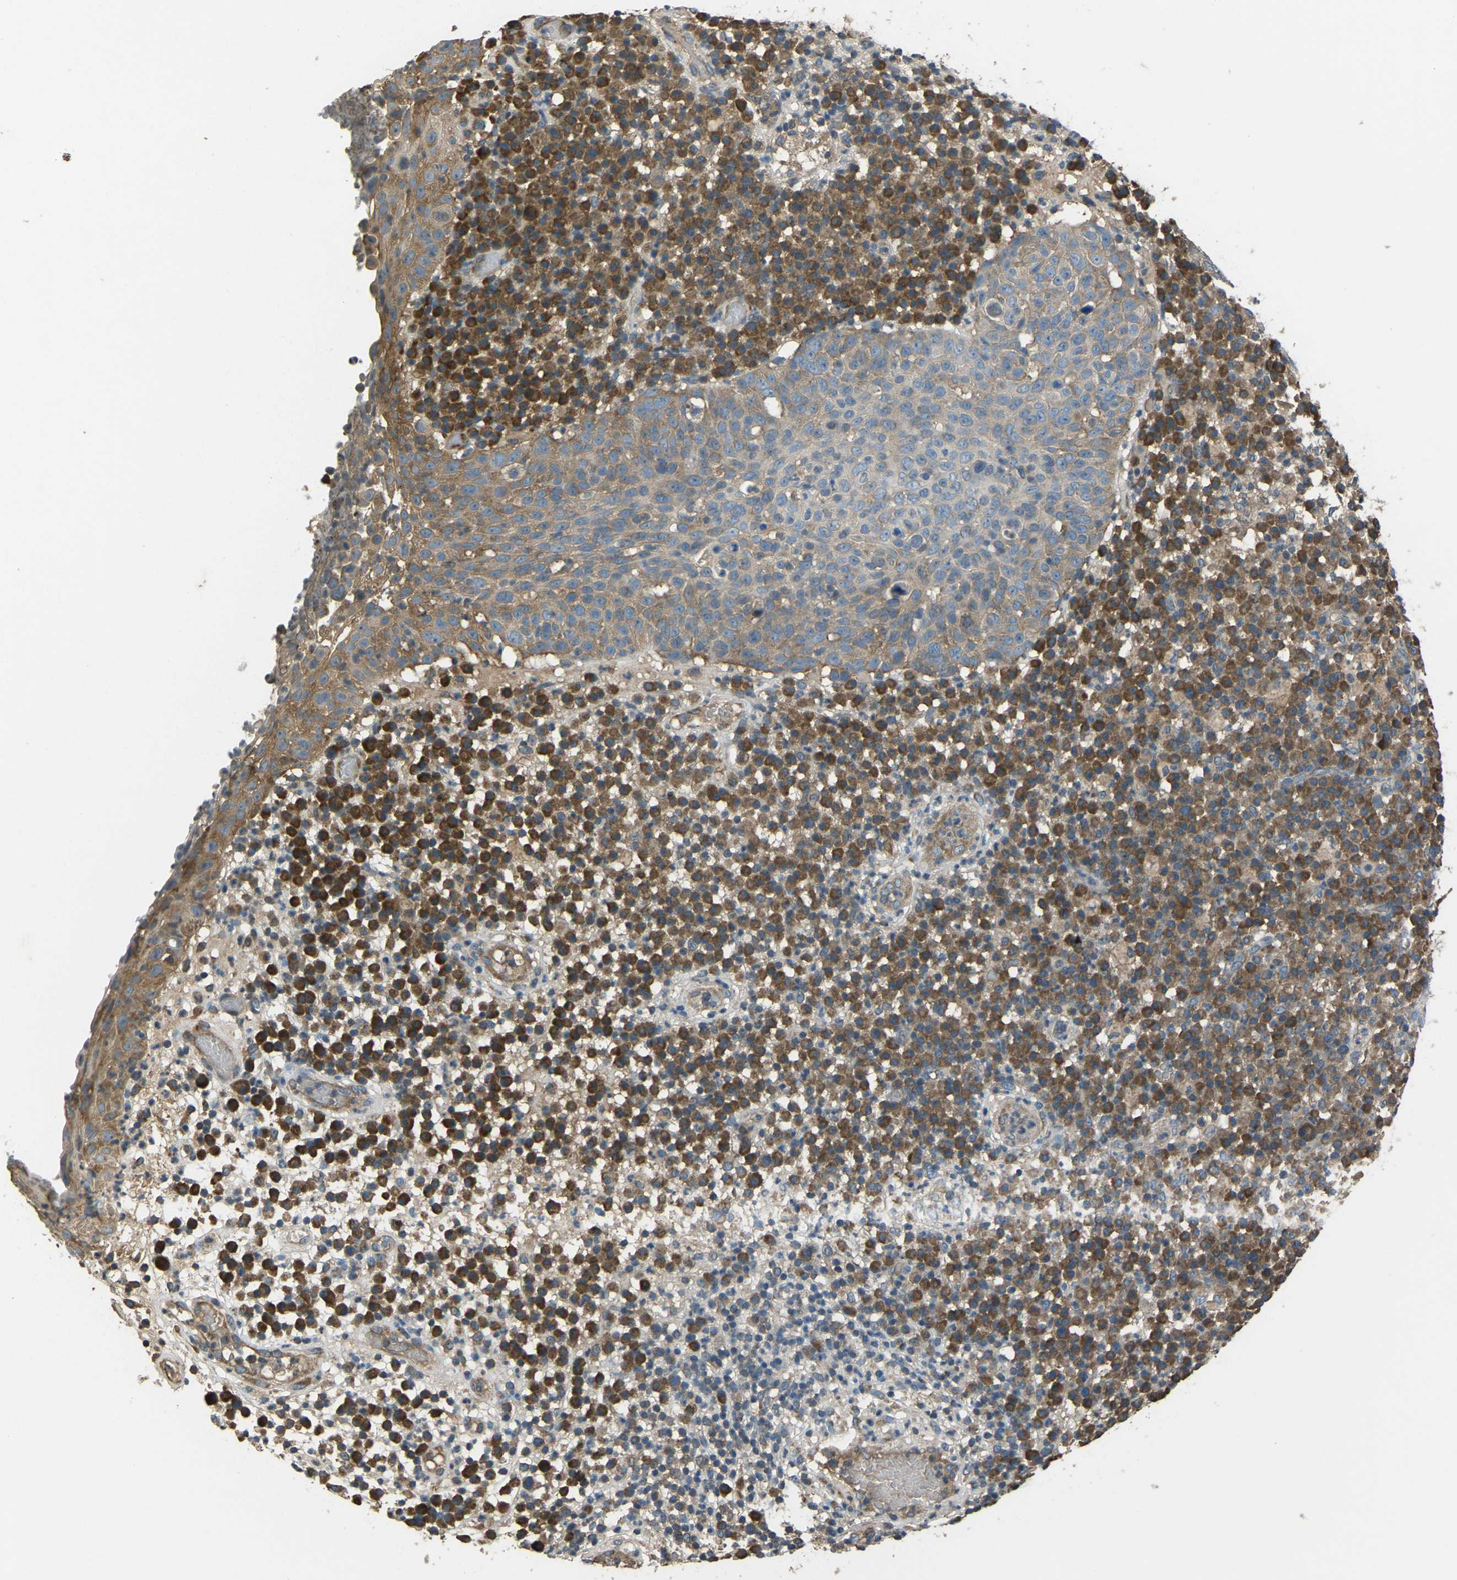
{"staining": {"intensity": "moderate", "quantity": ">75%", "location": "cytoplasmic/membranous"}, "tissue": "skin cancer", "cell_type": "Tumor cells", "image_type": "cancer", "snomed": [{"axis": "morphology", "description": "Squamous cell carcinoma in situ, NOS"}, {"axis": "morphology", "description": "Squamous cell carcinoma, NOS"}, {"axis": "topography", "description": "Skin"}], "caption": "There is medium levels of moderate cytoplasmic/membranous expression in tumor cells of squamous cell carcinoma (skin), as demonstrated by immunohistochemical staining (brown color).", "gene": "AIMP1", "patient": {"sex": "male", "age": 93}}